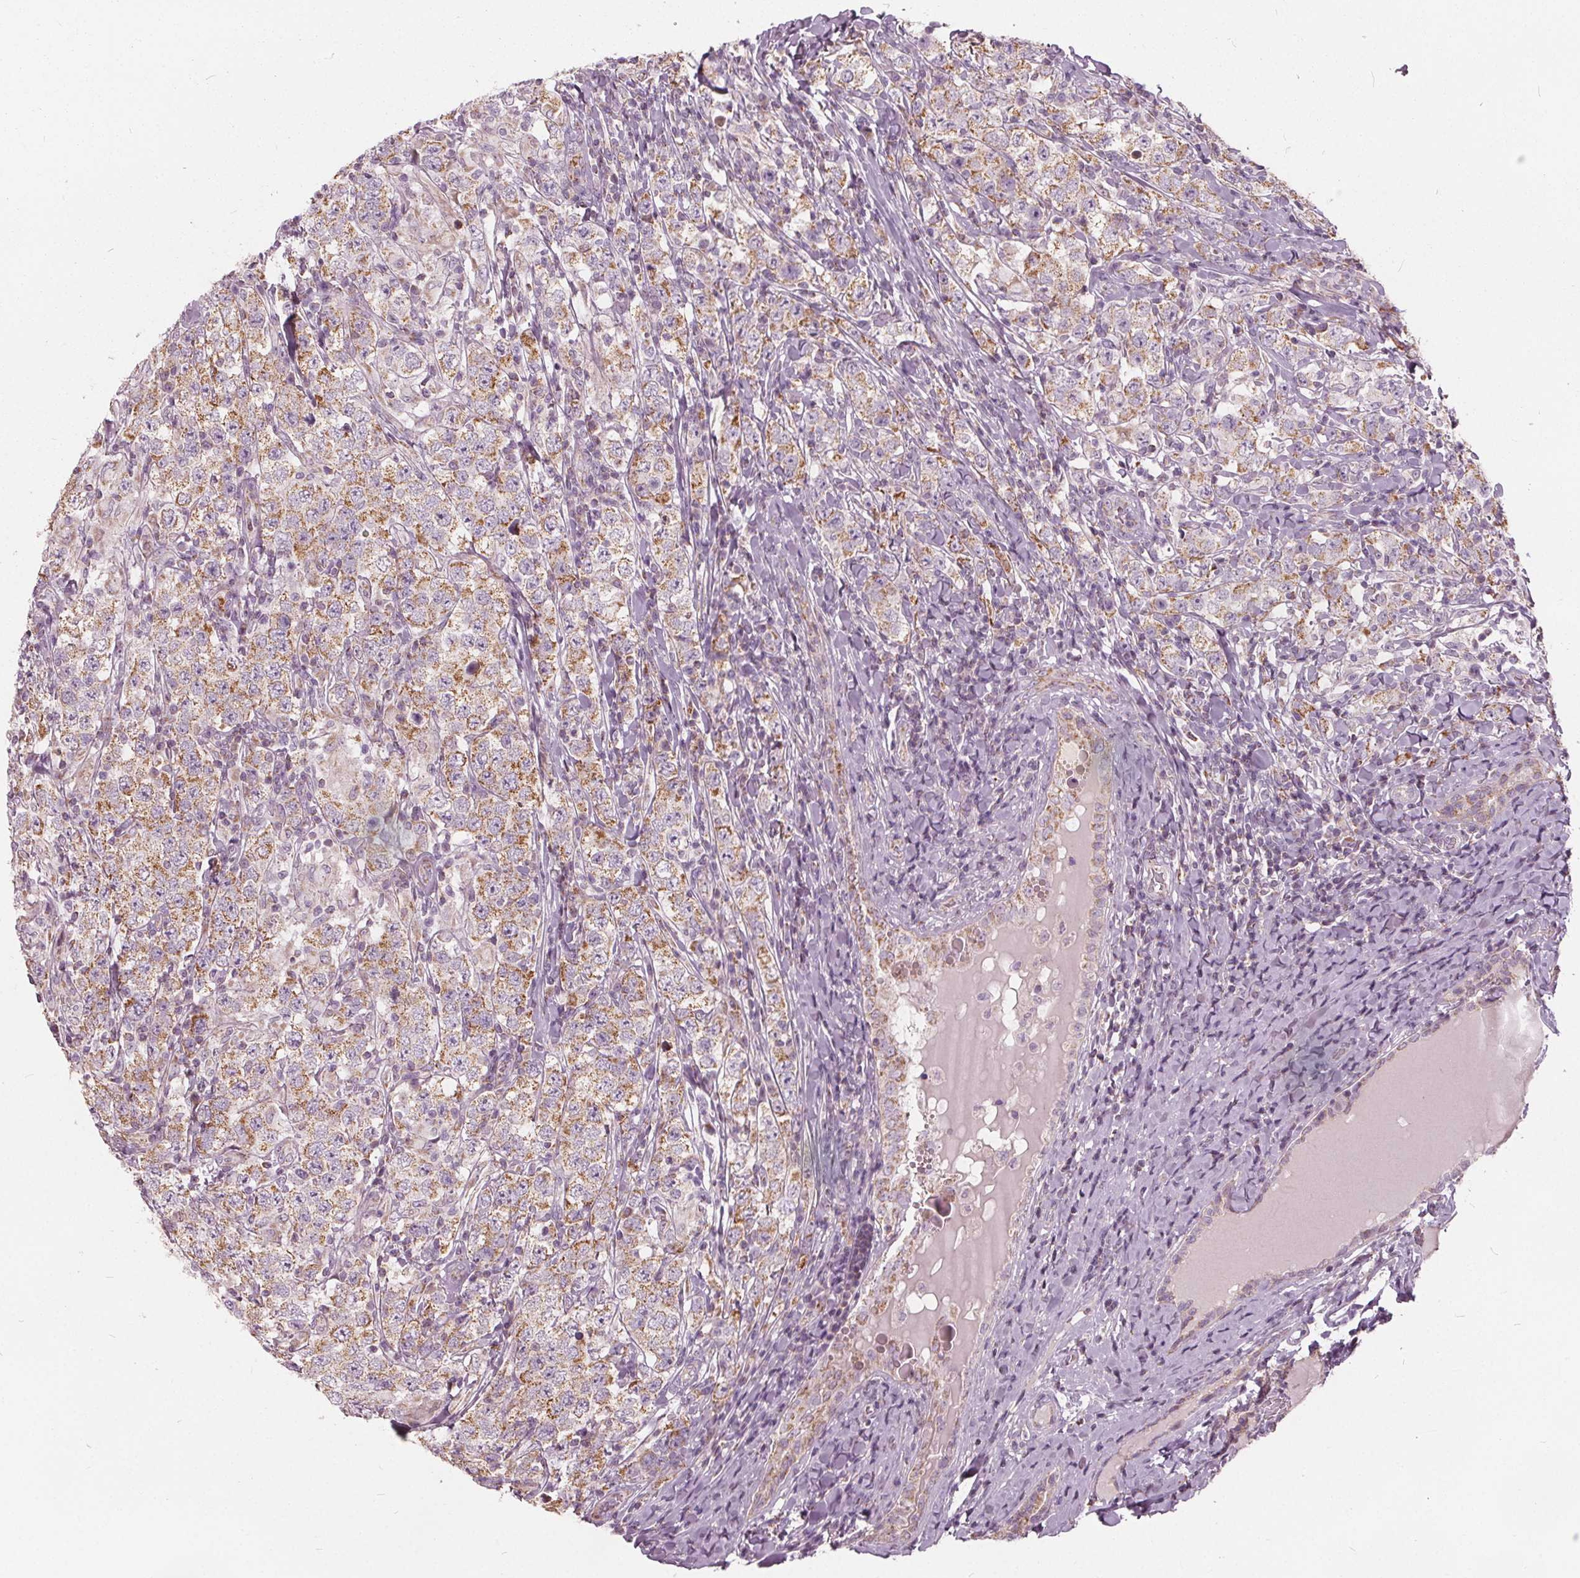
{"staining": {"intensity": "moderate", "quantity": ">75%", "location": "cytoplasmic/membranous"}, "tissue": "testis cancer", "cell_type": "Tumor cells", "image_type": "cancer", "snomed": [{"axis": "morphology", "description": "Seminoma, NOS"}, {"axis": "morphology", "description": "Carcinoma, Embryonal, NOS"}, {"axis": "topography", "description": "Testis"}], "caption": "A photomicrograph showing moderate cytoplasmic/membranous staining in approximately >75% of tumor cells in seminoma (testis), as visualized by brown immunohistochemical staining.", "gene": "ECI2", "patient": {"sex": "male", "age": 41}}